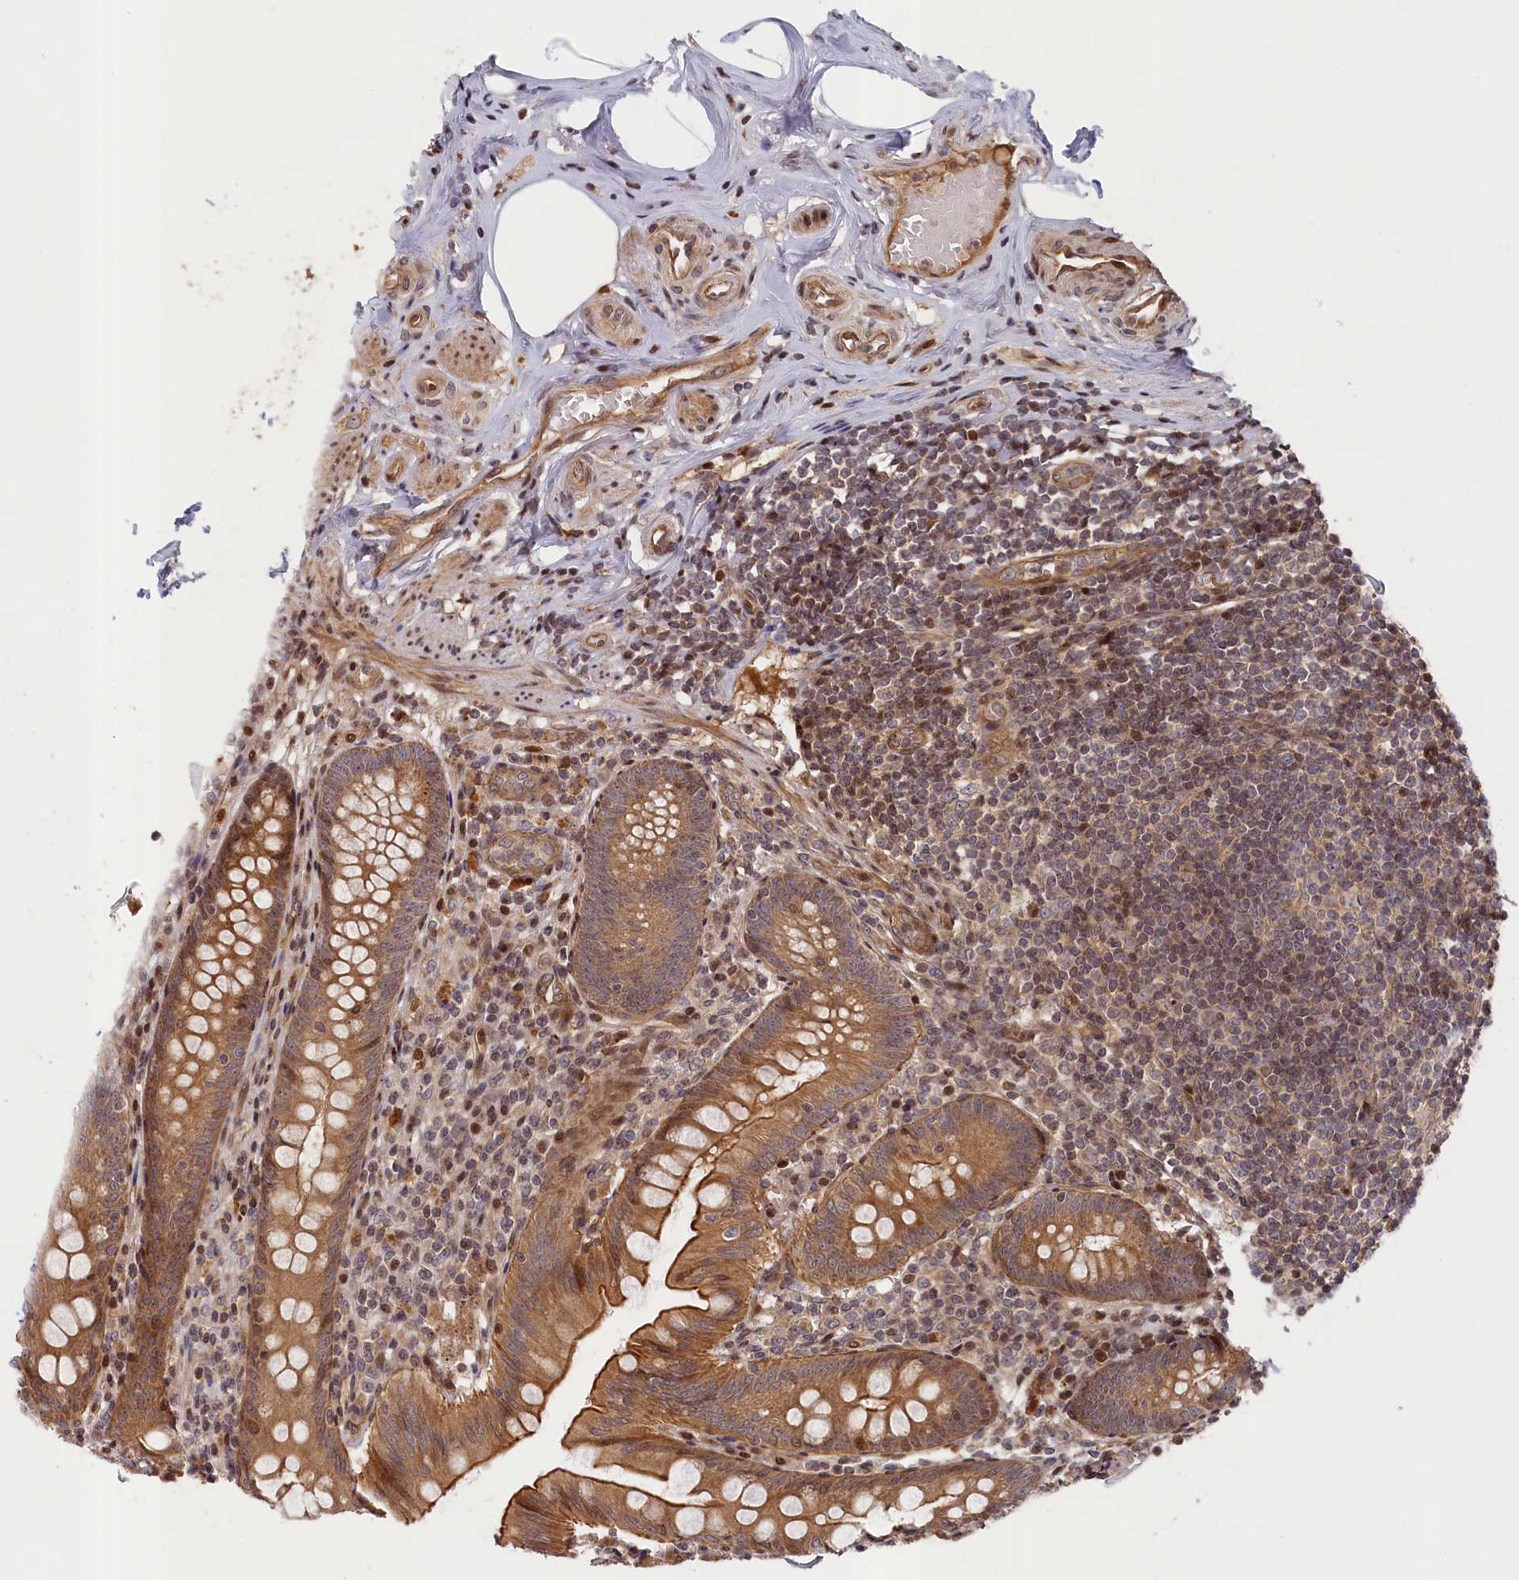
{"staining": {"intensity": "strong", "quantity": ">75%", "location": "cytoplasmic/membranous"}, "tissue": "appendix", "cell_type": "Glandular cells", "image_type": "normal", "snomed": [{"axis": "morphology", "description": "Normal tissue, NOS"}, {"axis": "topography", "description": "Appendix"}], "caption": "This is a photomicrograph of immunohistochemistry staining of normal appendix, which shows strong positivity in the cytoplasmic/membranous of glandular cells.", "gene": "CEP44", "patient": {"sex": "male", "age": 55}}